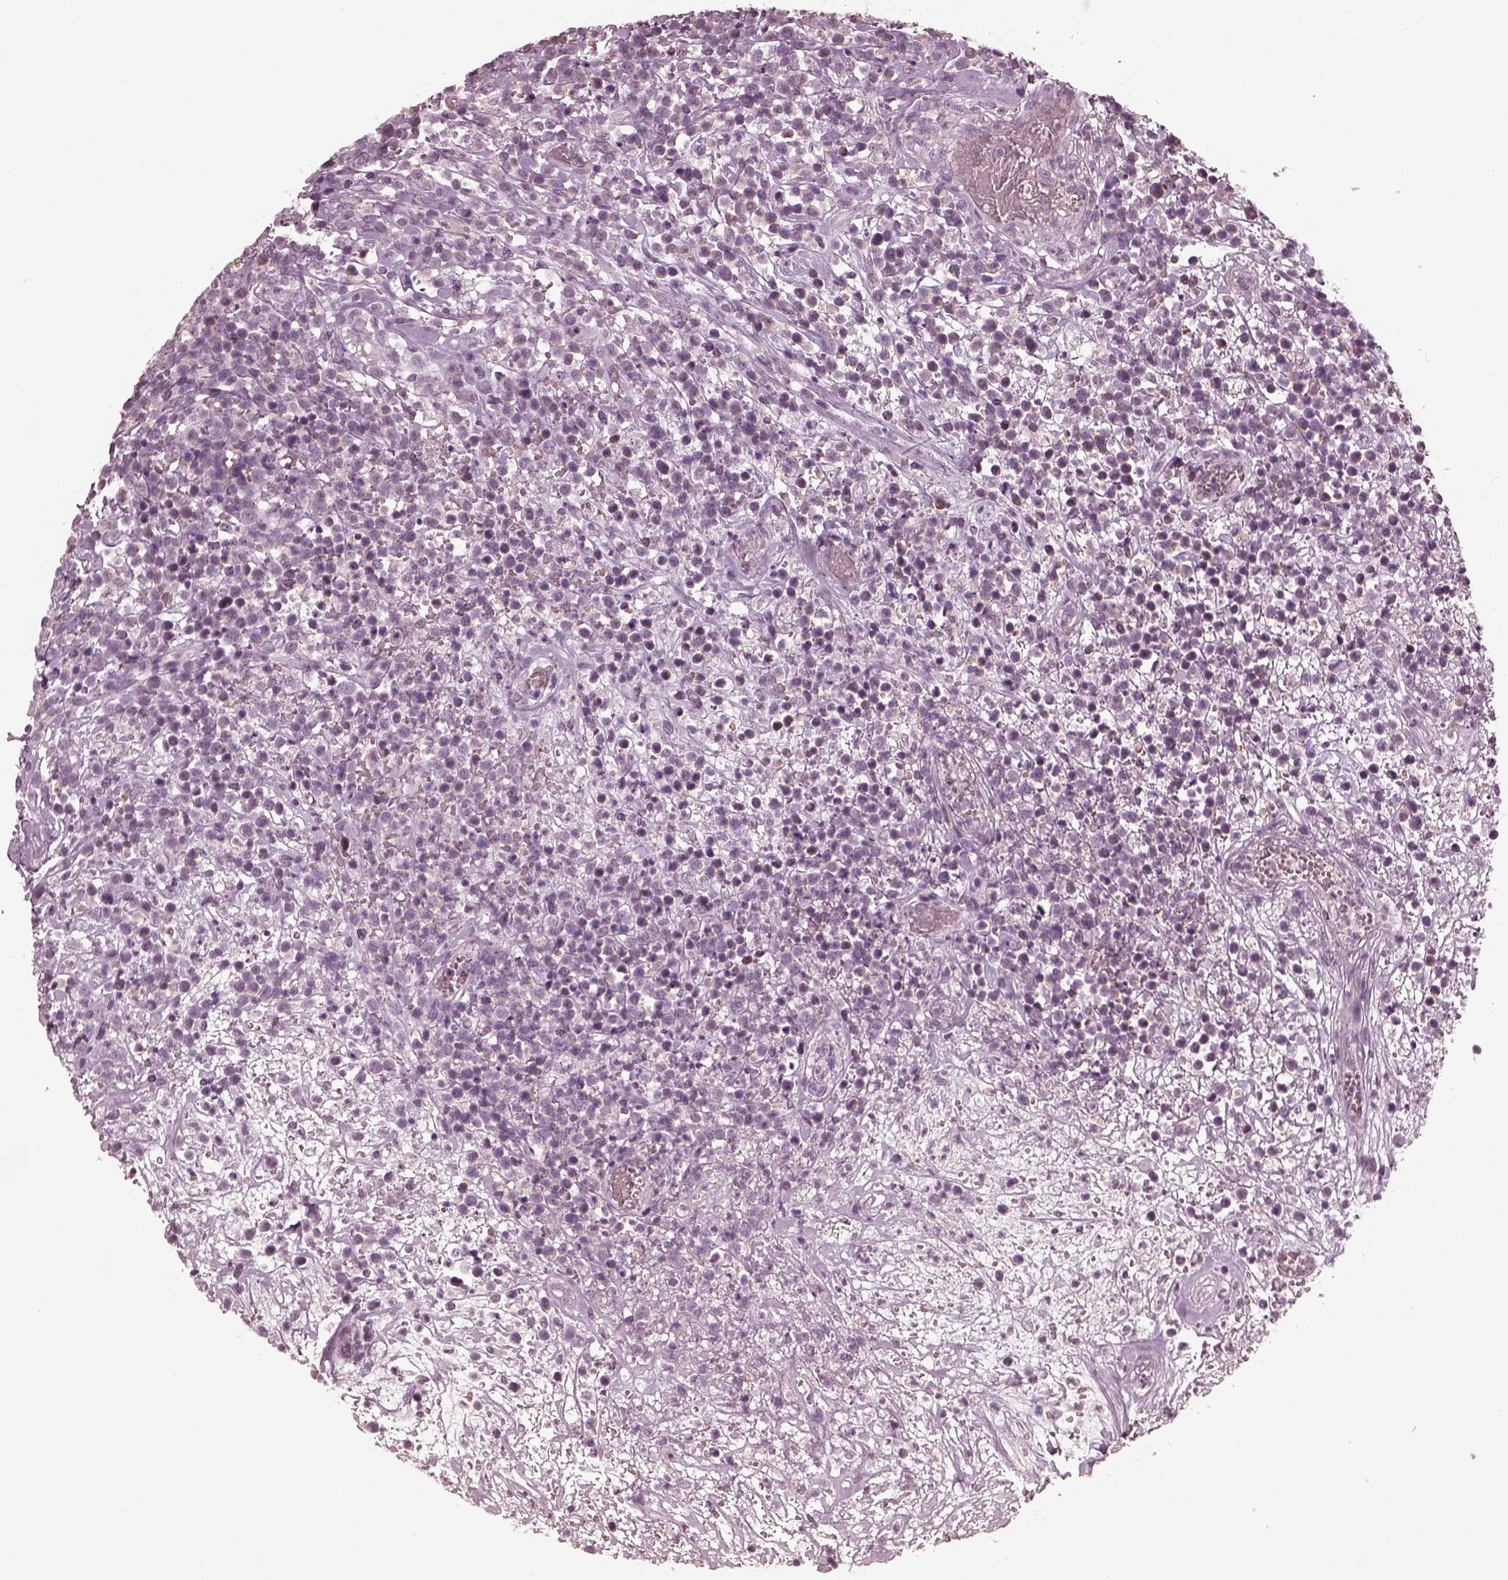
{"staining": {"intensity": "negative", "quantity": "none", "location": "none"}, "tissue": "lymphoma", "cell_type": "Tumor cells", "image_type": "cancer", "snomed": [{"axis": "morphology", "description": "Malignant lymphoma, non-Hodgkin's type, High grade"}, {"axis": "topography", "description": "Soft tissue"}], "caption": "High power microscopy photomicrograph of an immunohistochemistry photomicrograph of malignant lymphoma, non-Hodgkin's type (high-grade), revealing no significant staining in tumor cells.", "gene": "CCDC170", "patient": {"sex": "female", "age": 56}}